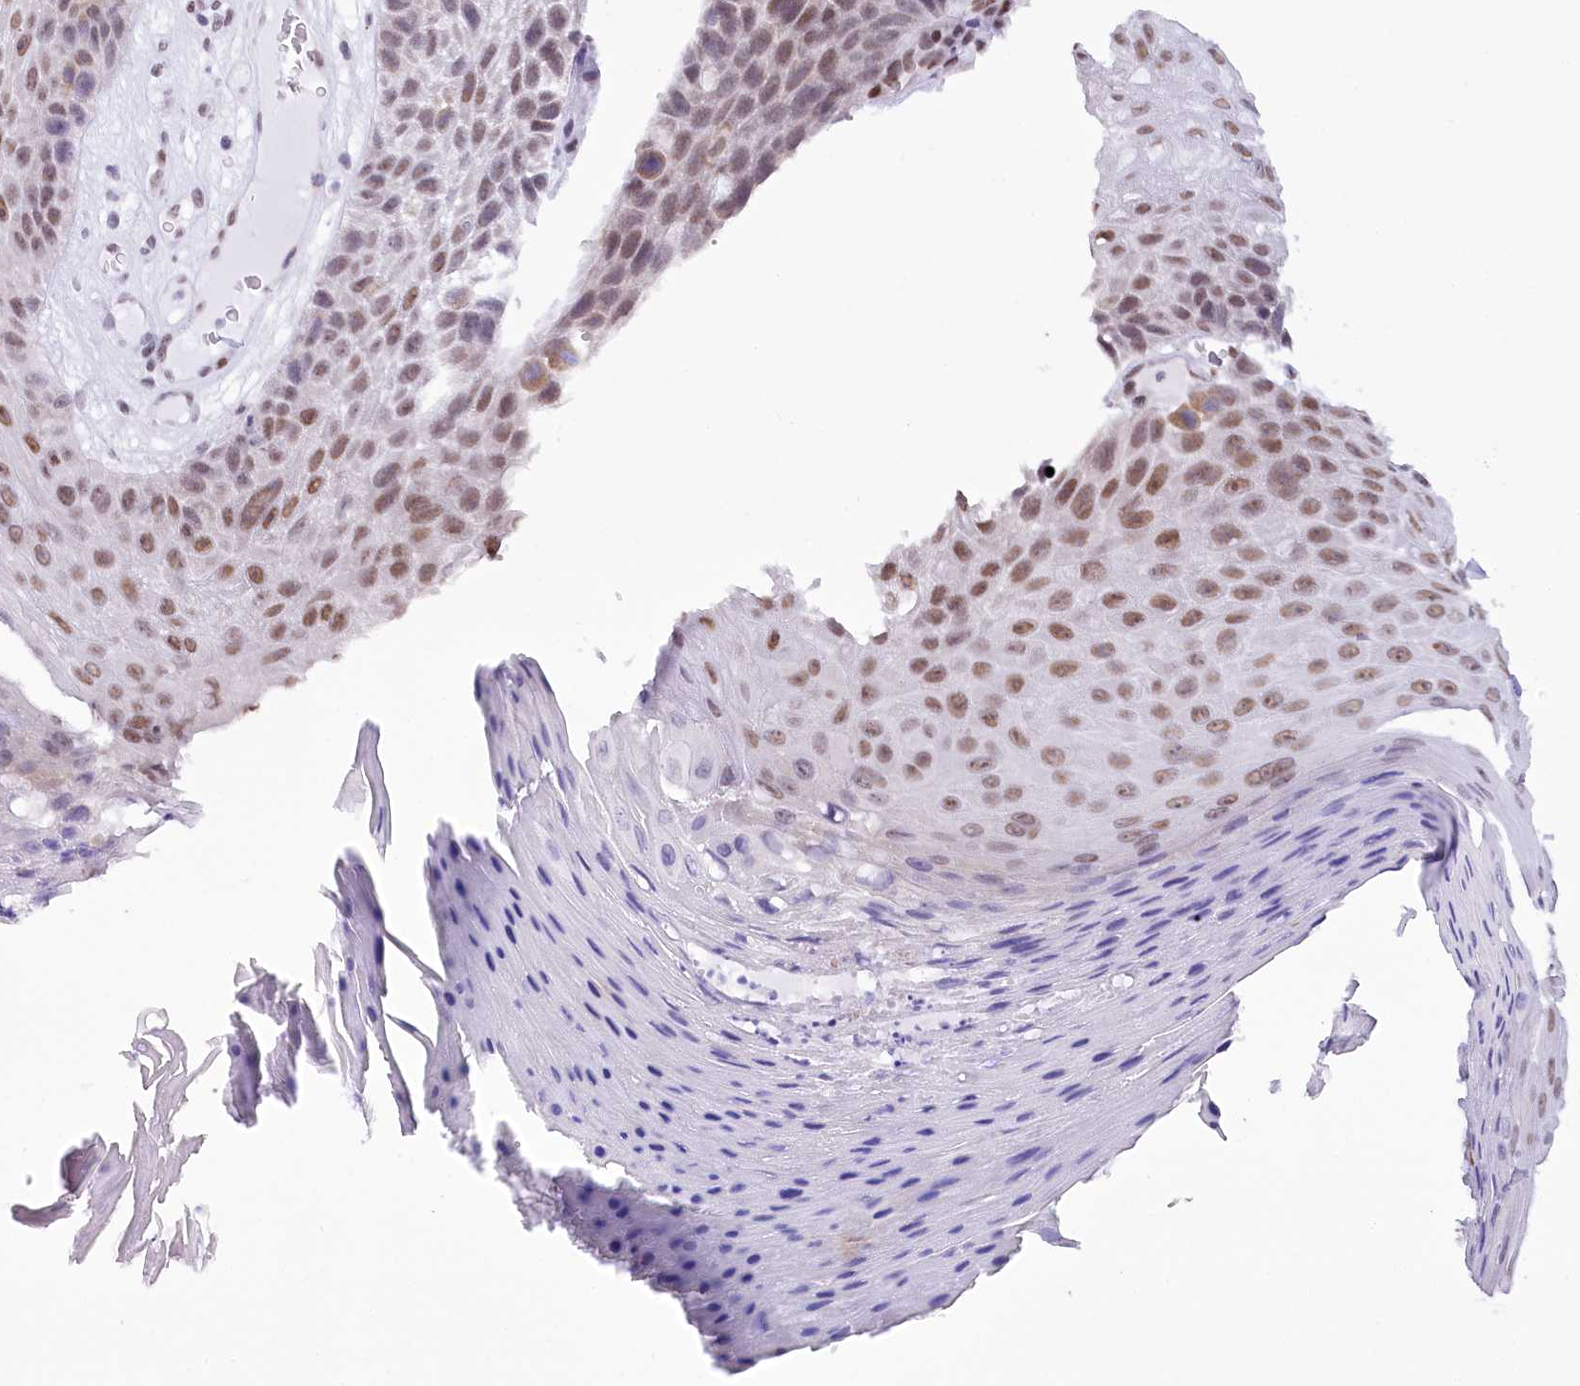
{"staining": {"intensity": "moderate", "quantity": ">75%", "location": "nuclear"}, "tissue": "skin cancer", "cell_type": "Tumor cells", "image_type": "cancer", "snomed": [{"axis": "morphology", "description": "Squamous cell carcinoma, NOS"}, {"axis": "topography", "description": "Skin"}], "caption": "A photomicrograph of skin cancer stained for a protein reveals moderate nuclear brown staining in tumor cells.", "gene": "HNRNPA0", "patient": {"sex": "female", "age": 88}}